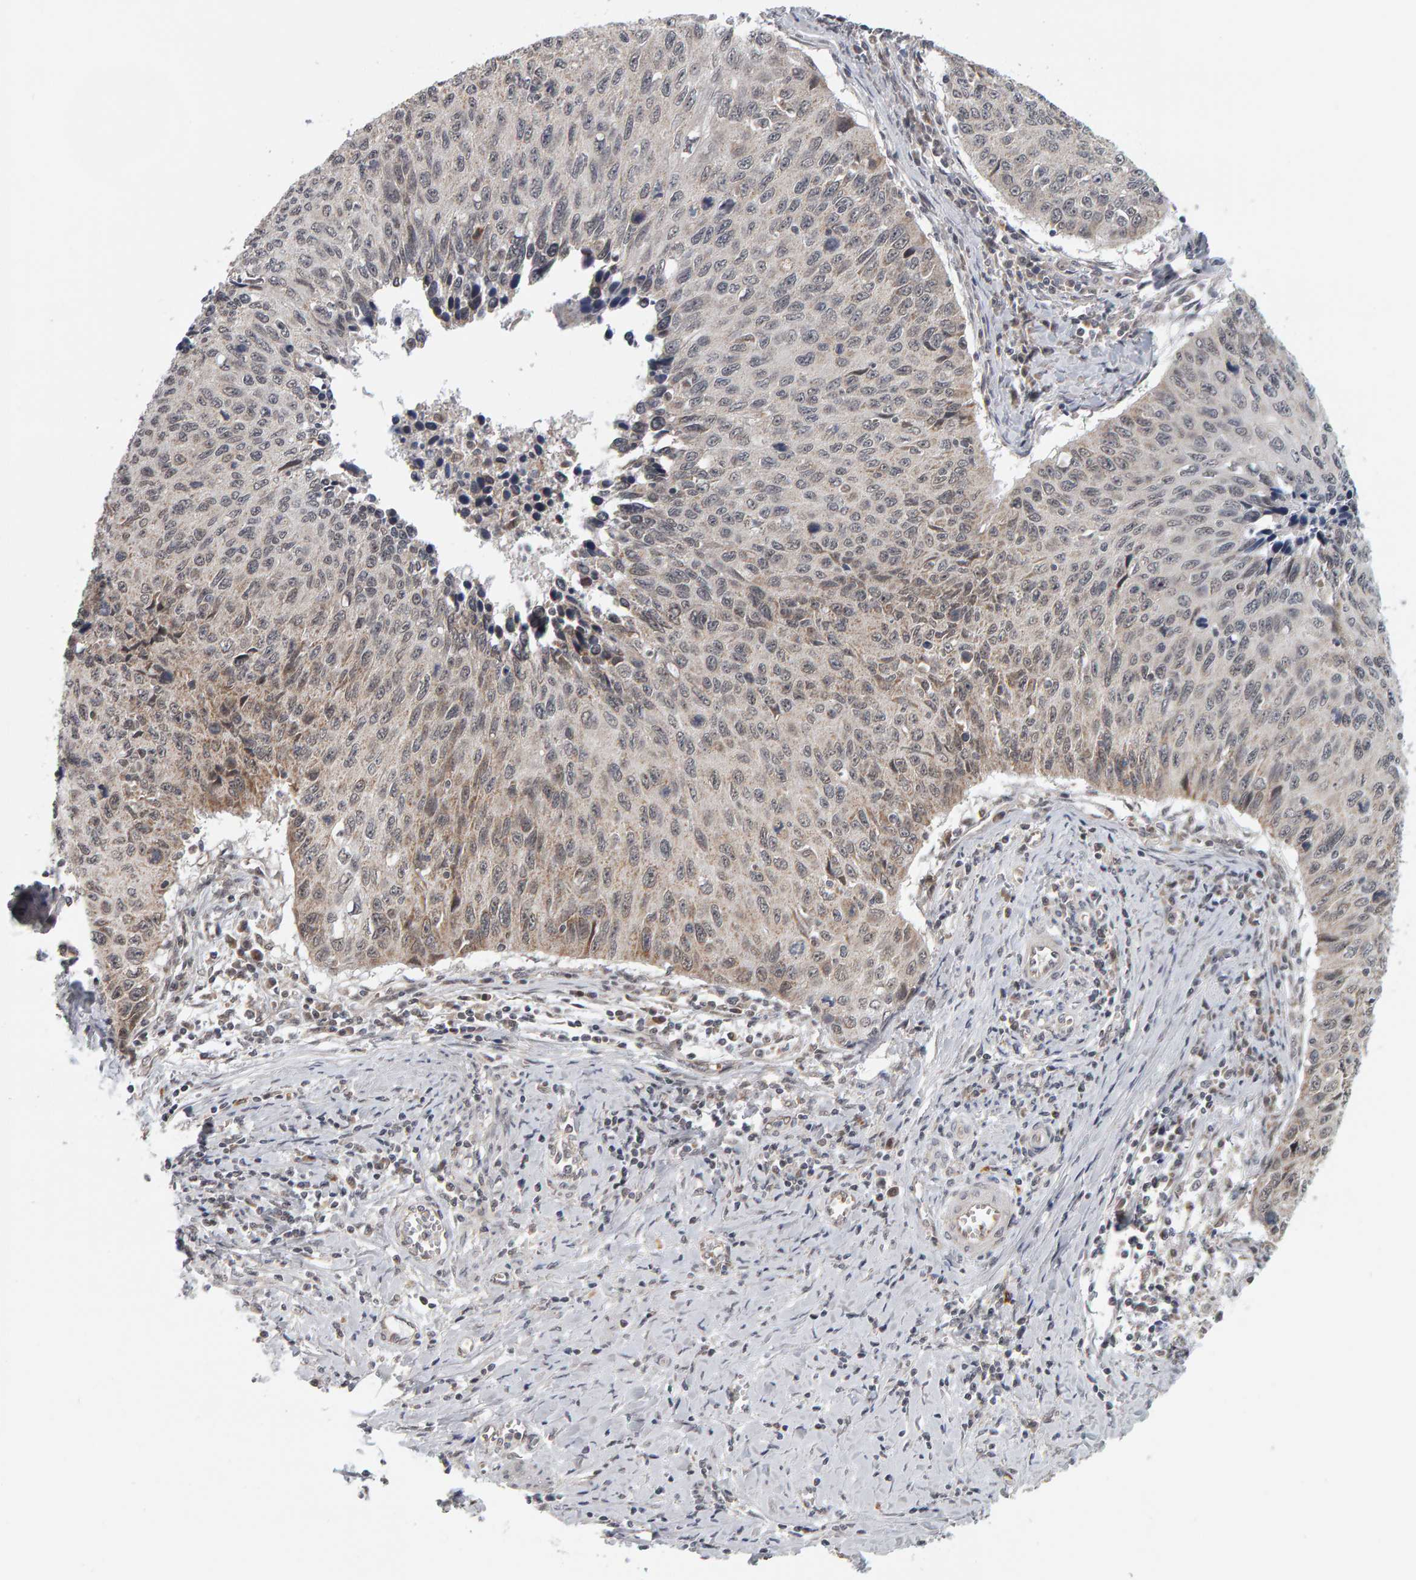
{"staining": {"intensity": "weak", "quantity": "25%-75%", "location": "cytoplasmic/membranous,nuclear"}, "tissue": "cervical cancer", "cell_type": "Tumor cells", "image_type": "cancer", "snomed": [{"axis": "morphology", "description": "Squamous cell carcinoma, NOS"}, {"axis": "topography", "description": "Cervix"}], "caption": "Protein expression analysis of squamous cell carcinoma (cervical) displays weak cytoplasmic/membranous and nuclear staining in about 25%-75% of tumor cells. The protein is stained brown, and the nuclei are stained in blue (DAB IHC with brightfield microscopy, high magnification).", "gene": "DAP3", "patient": {"sex": "female", "age": 53}}